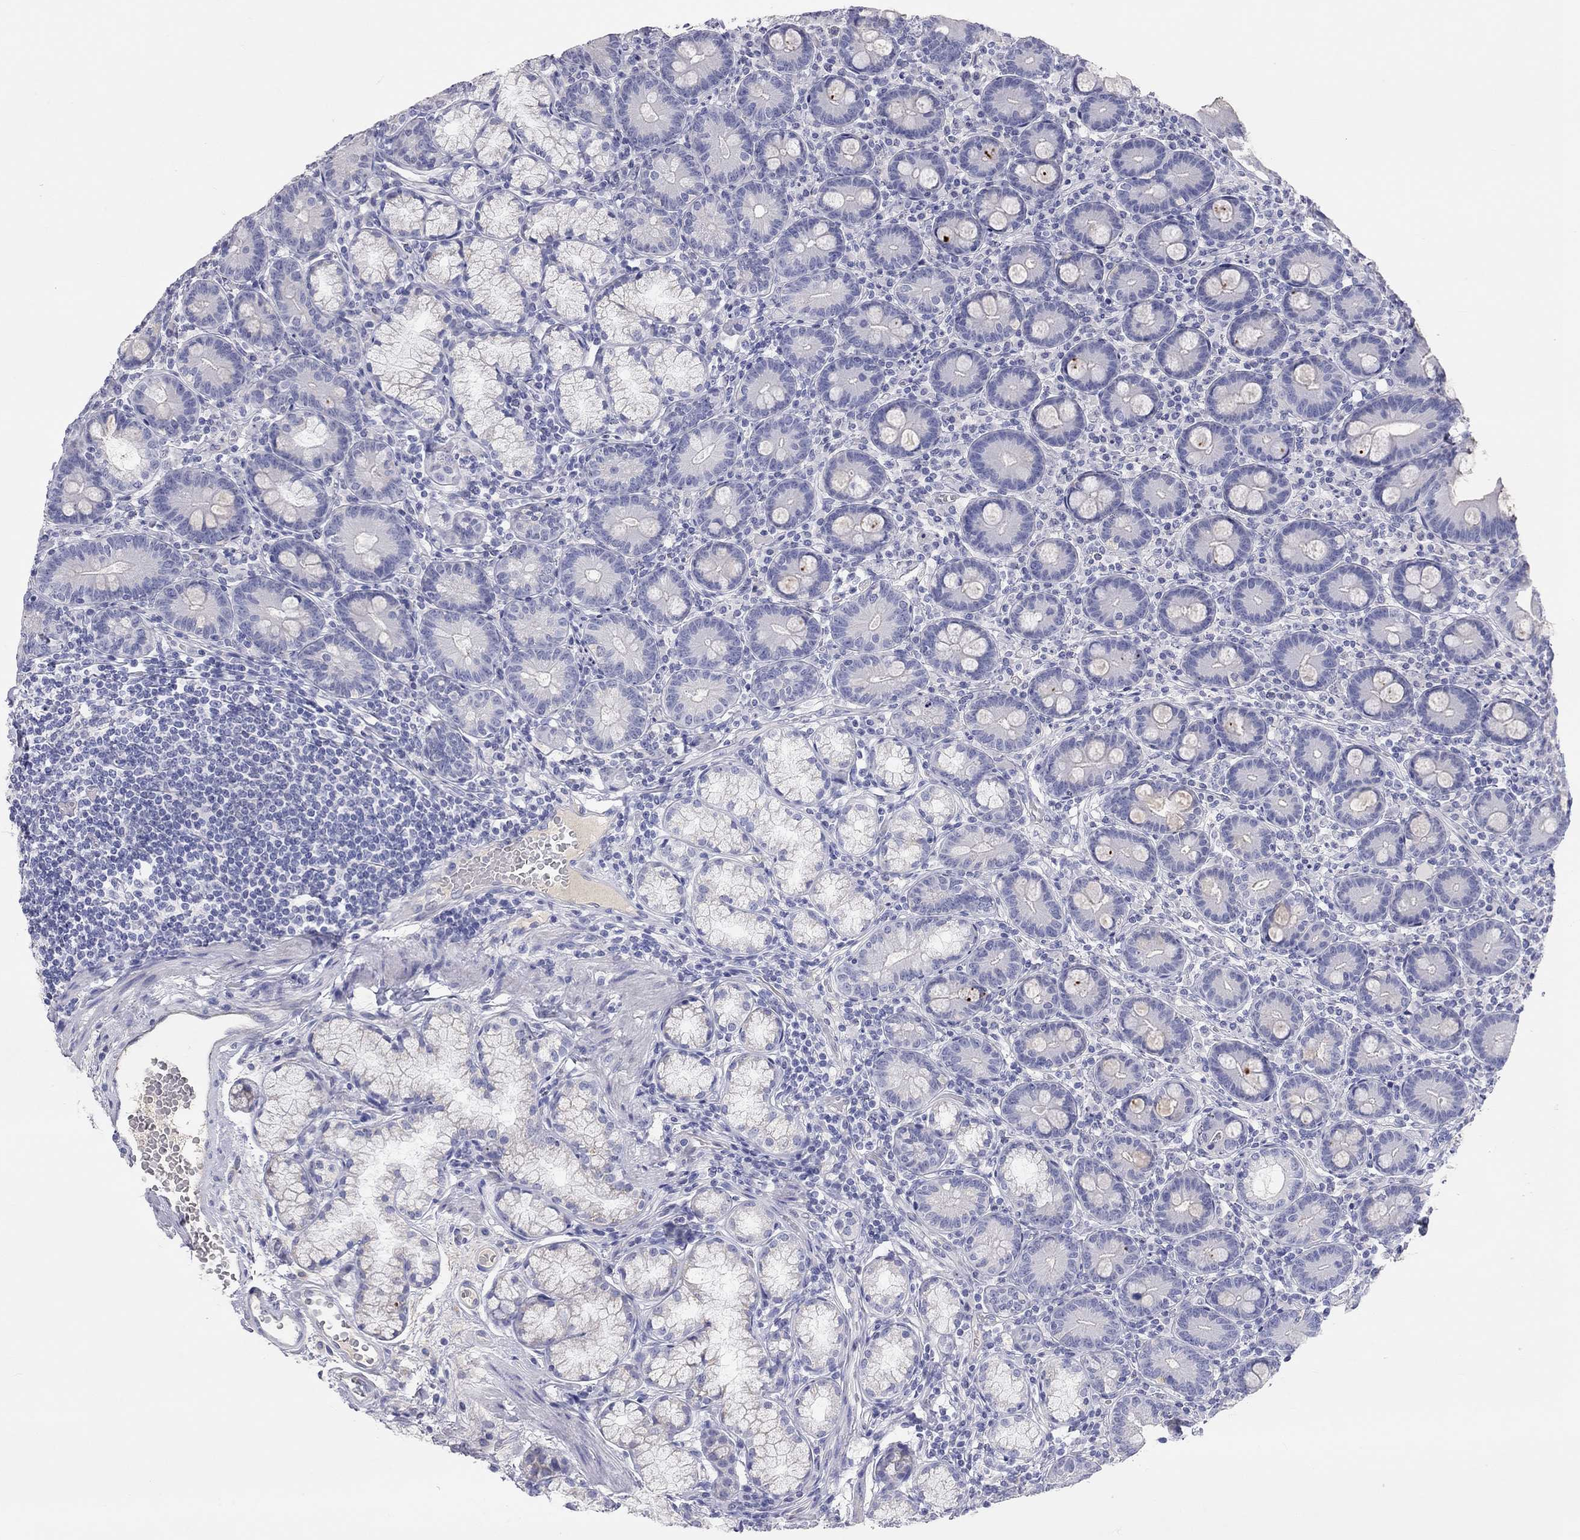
{"staining": {"intensity": "negative", "quantity": "none", "location": "none"}, "tissue": "duodenum", "cell_type": "Glandular cells", "image_type": "normal", "snomed": [{"axis": "morphology", "description": "Normal tissue, NOS"}, {"axis": "topography", "description": "Duodenum"}], "caption": "This is an immunohistochemistry (IHC) photomicrograph of benign human duodenum. There is no positivity in glandular cells.", "gene": "ST7L", "patient": {"sex": "female", "age": 67}}